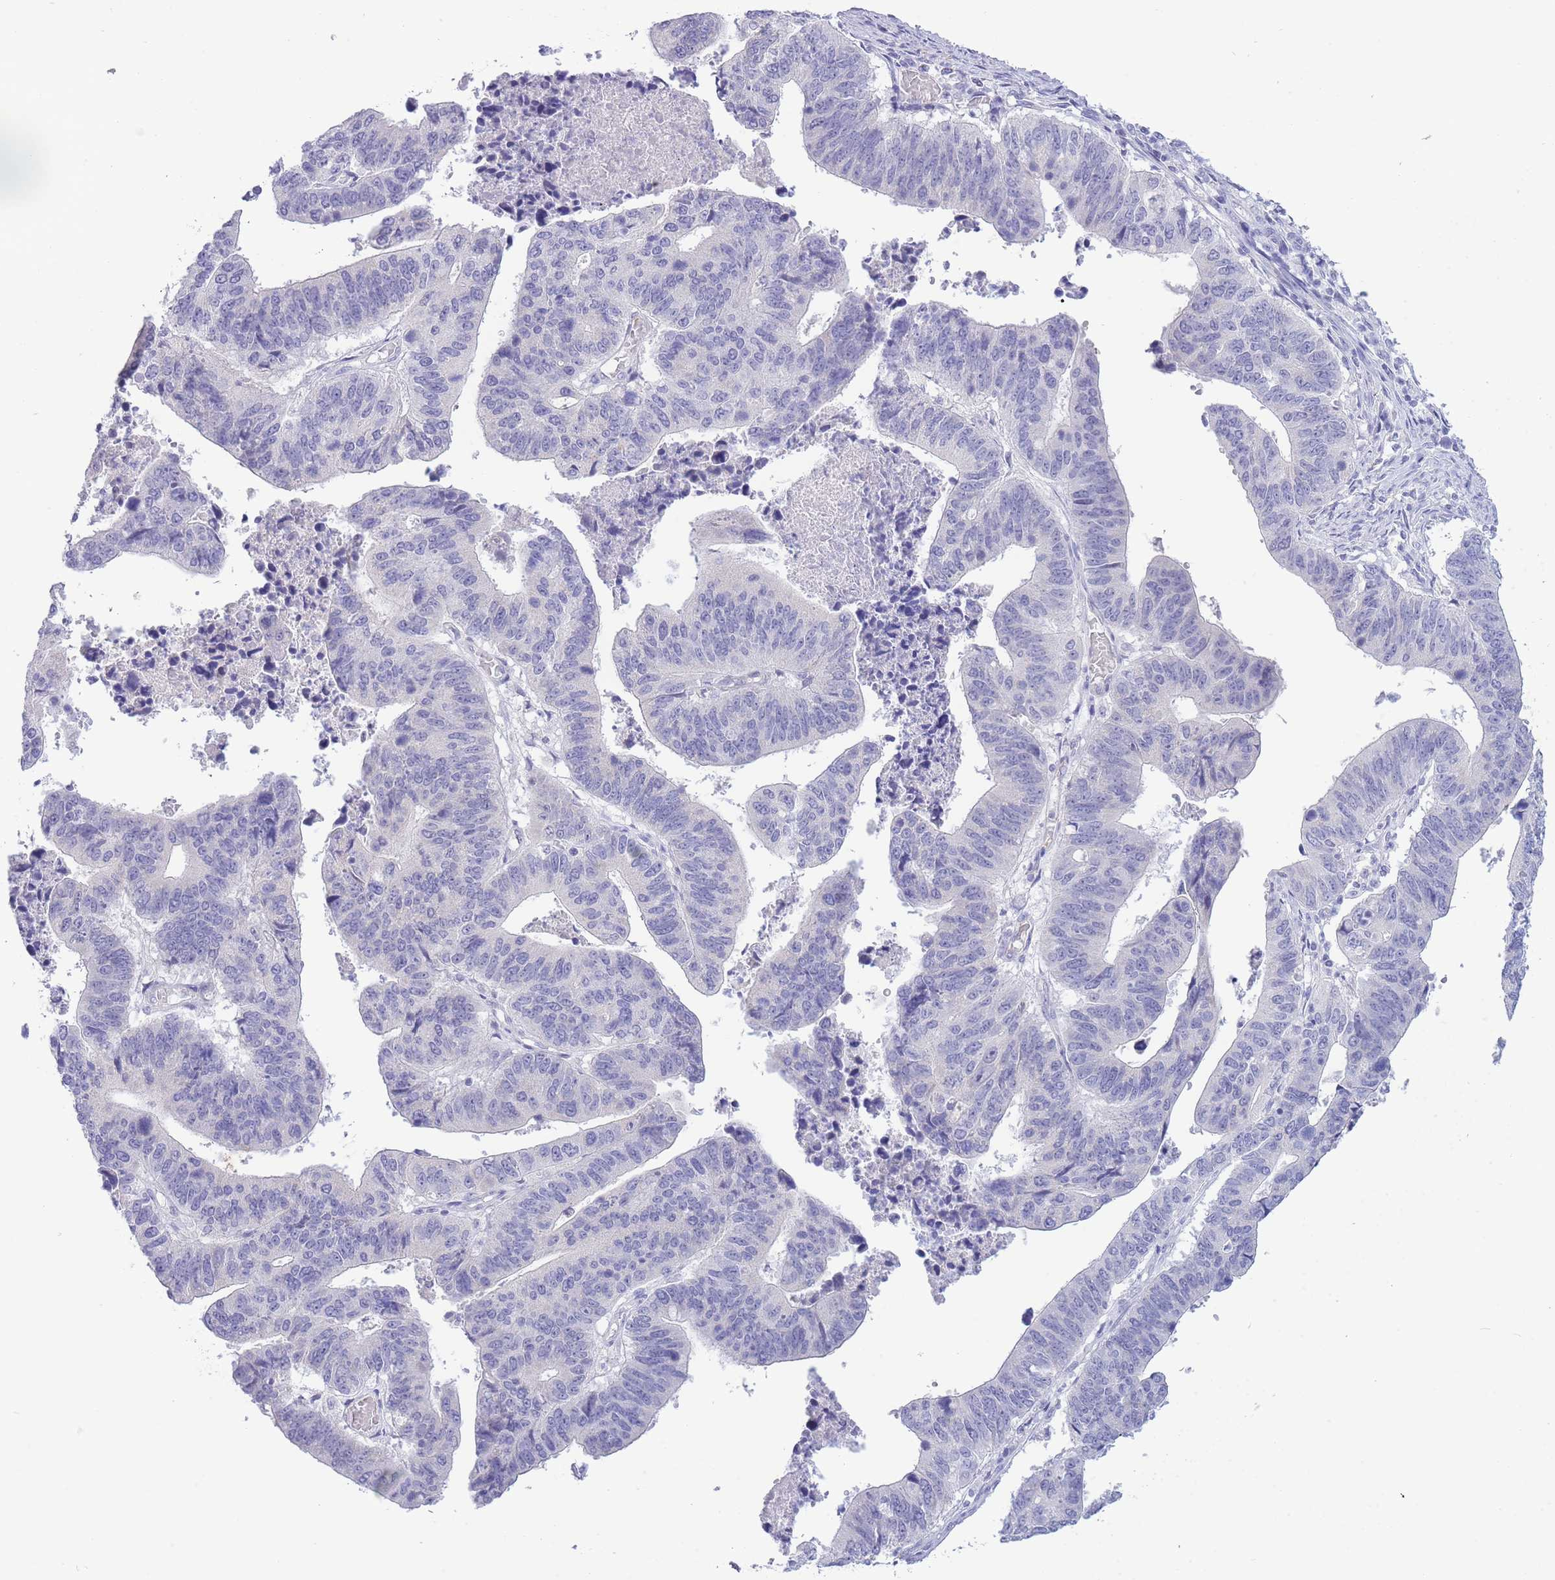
{"staining": {"intensity": "negative", "quantity": "none", "location": "none"}, "tissue": "stomach cancer", "cell_type": "Tumor cells", "image_type": "cancer", "snomed": [{"axis": "morphology", "description": "Adenocarcinoma, NOS"}, {"axis": "topography", "description": "Stomach"}], "caption": "Immunohistochemical staining of human adenocarcinoma (stomach) shows no significant staining in tumor cells. The staining is performed using DAB brown chromogen with nuclei counter-stained in using hematoxylin.", "gene": "ASAP3", "patient": {"sex": "male", "age": 59}}